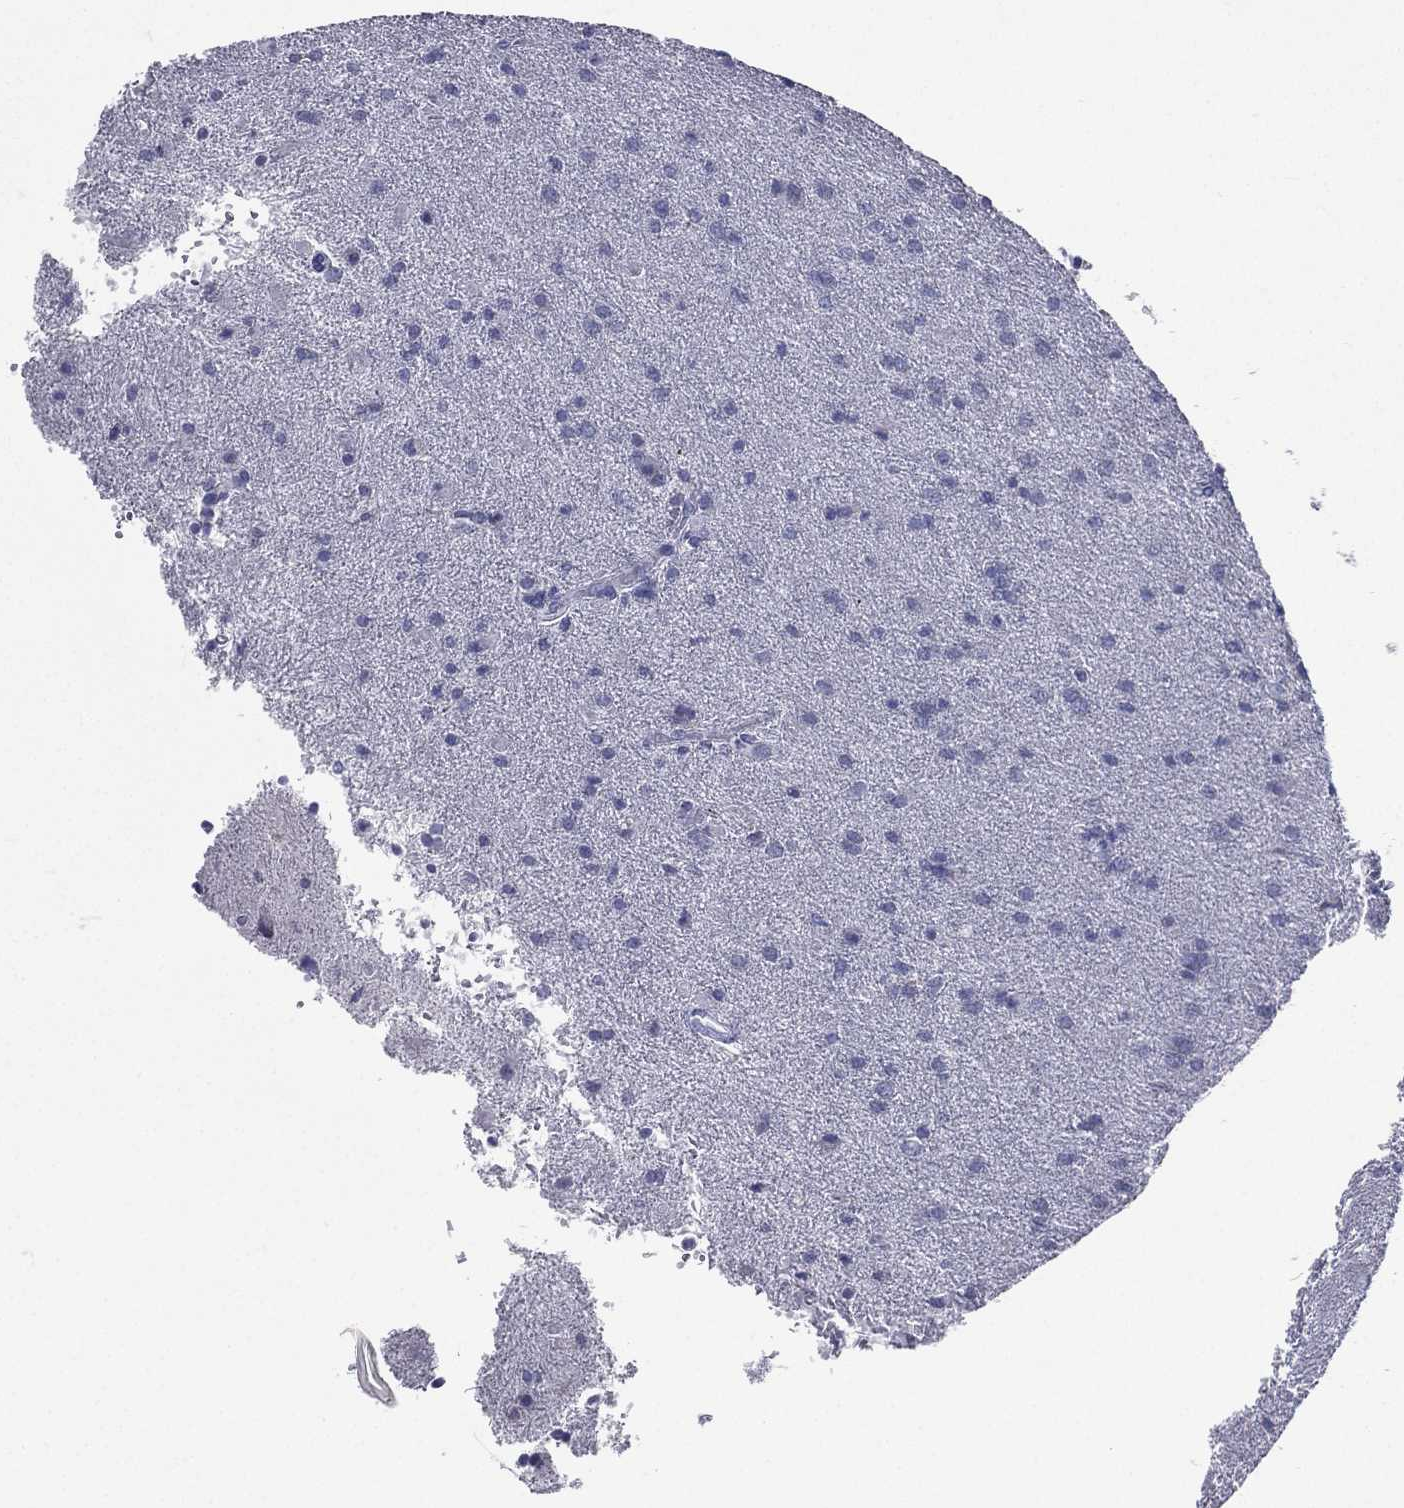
{"staining": {"intensity": "negative", "quantity": "none", "location": "none"}, "tissue": "glioma", "cell_type": "Tumor cells", "image_type": "cancer", "snomed": [{"axis": "morphology", "description": "Glioma, malignant, Low grade"}, {"axis": "topography", "description": "Brain"}], "caption": "The histopathology image shows no staining of tumor cells in glioma. The staining was performed using DAB (3,3'-diaminobenzidine) to visualize the protein expression in brown, while the nuclei were stained in blue with hematoxylin (Magnification: 20x).", "gene": "TGM1", "patient": {"sex": "male", "age": 58}}